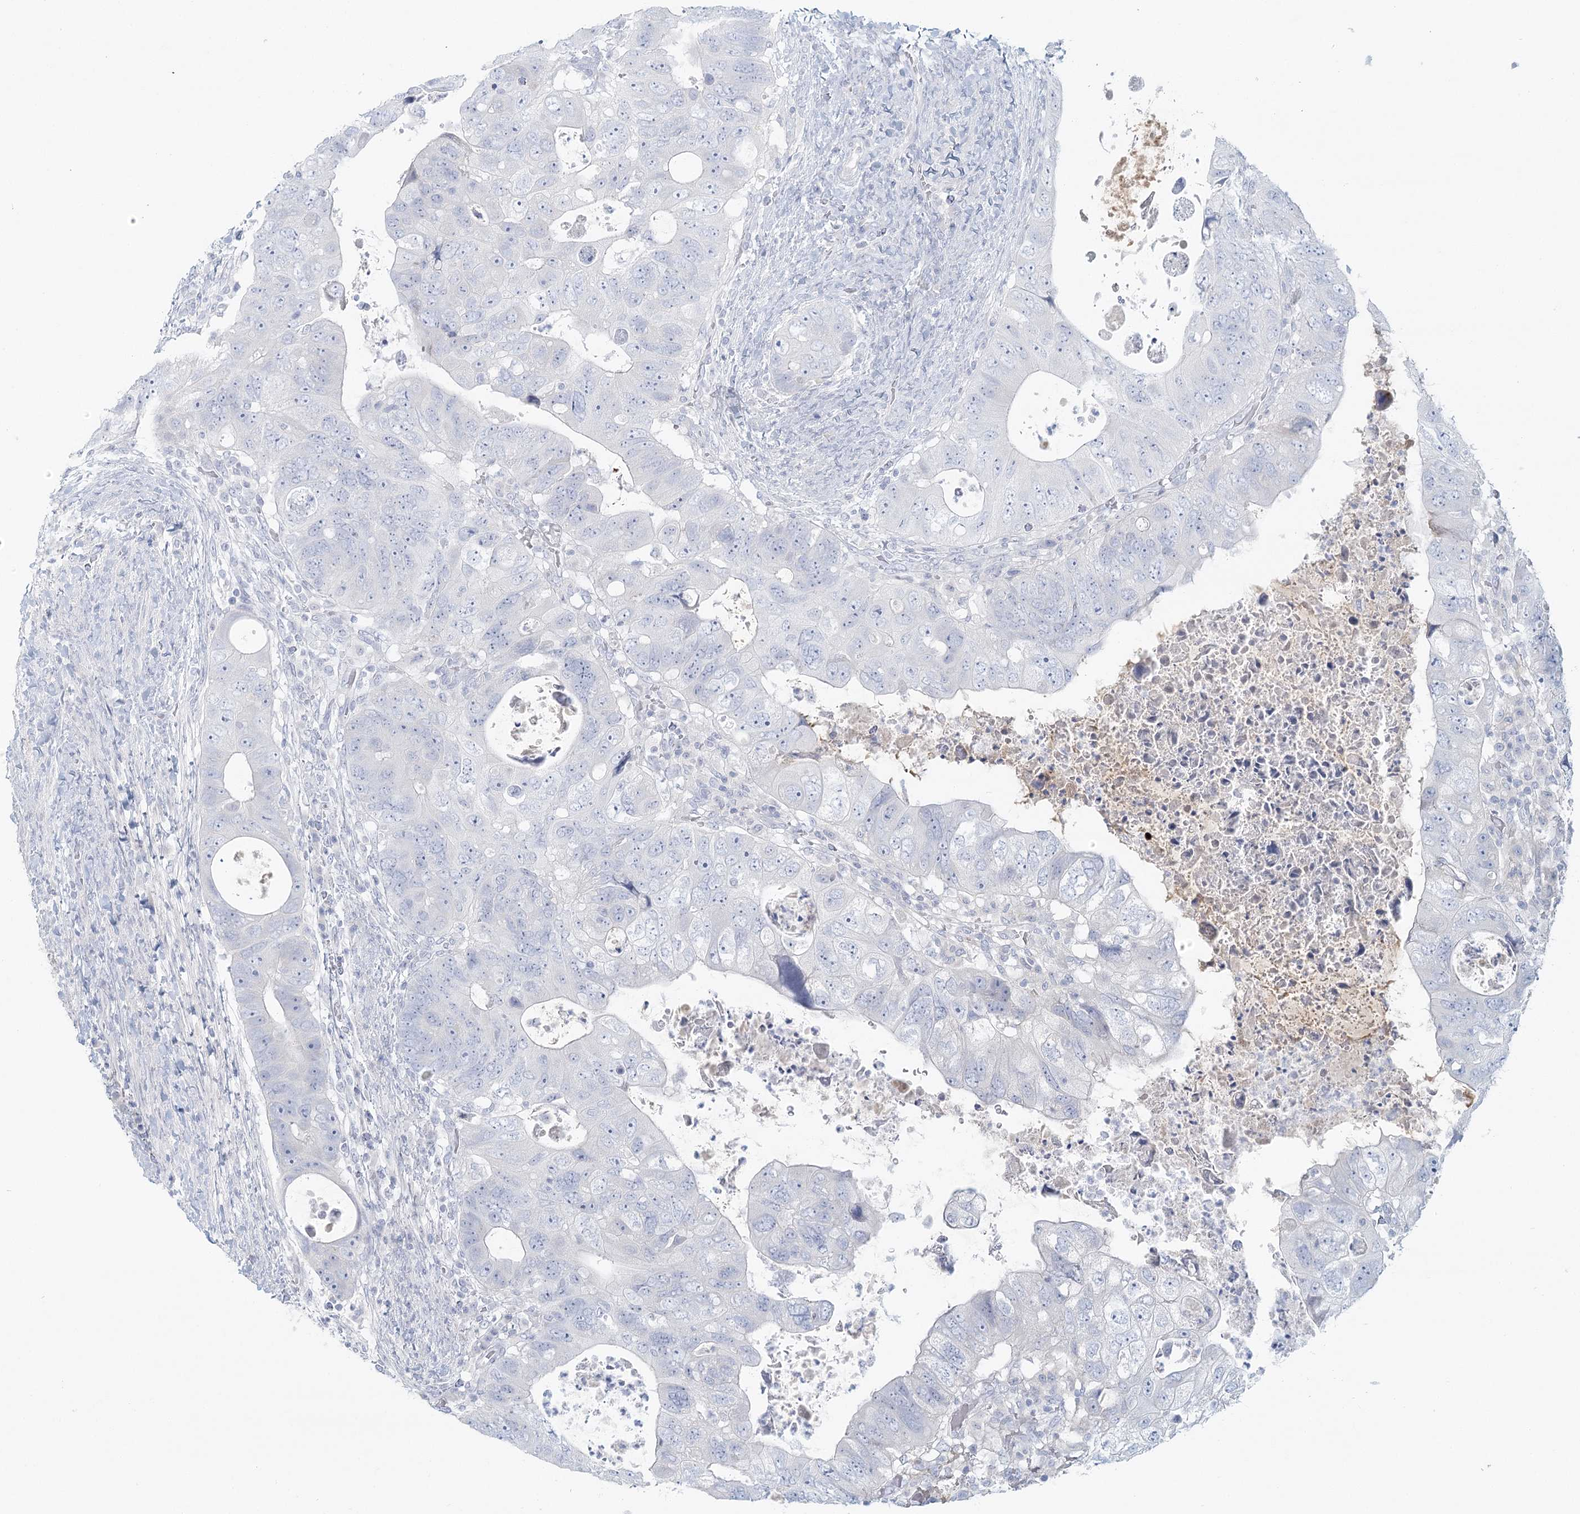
{"staining": {"intensity": "negative", "quantity": "none", "location": "none"}, "tissue": "colorectal cancer", "cell_type": "Tumor cells", "image_type": "cancer", "snomed": [{"axis": "morphology", "description": "Adenocarcinoma, NOS"}, {"axis": "topography", "description": "Rectum"}], "caption": "Immunohistochemical staining of adenocarcinoma (colorectal) exhibits no significant staining in tumor cells. (Stains: DAB (3,3'-diaminobenzidine) immunohistochemistry with hematoxylin counter stain, Microscopy: brightfield microscopy at high magnification).", "gene": "DMGDH", "patient": {"sex": "male", "age": 59}}